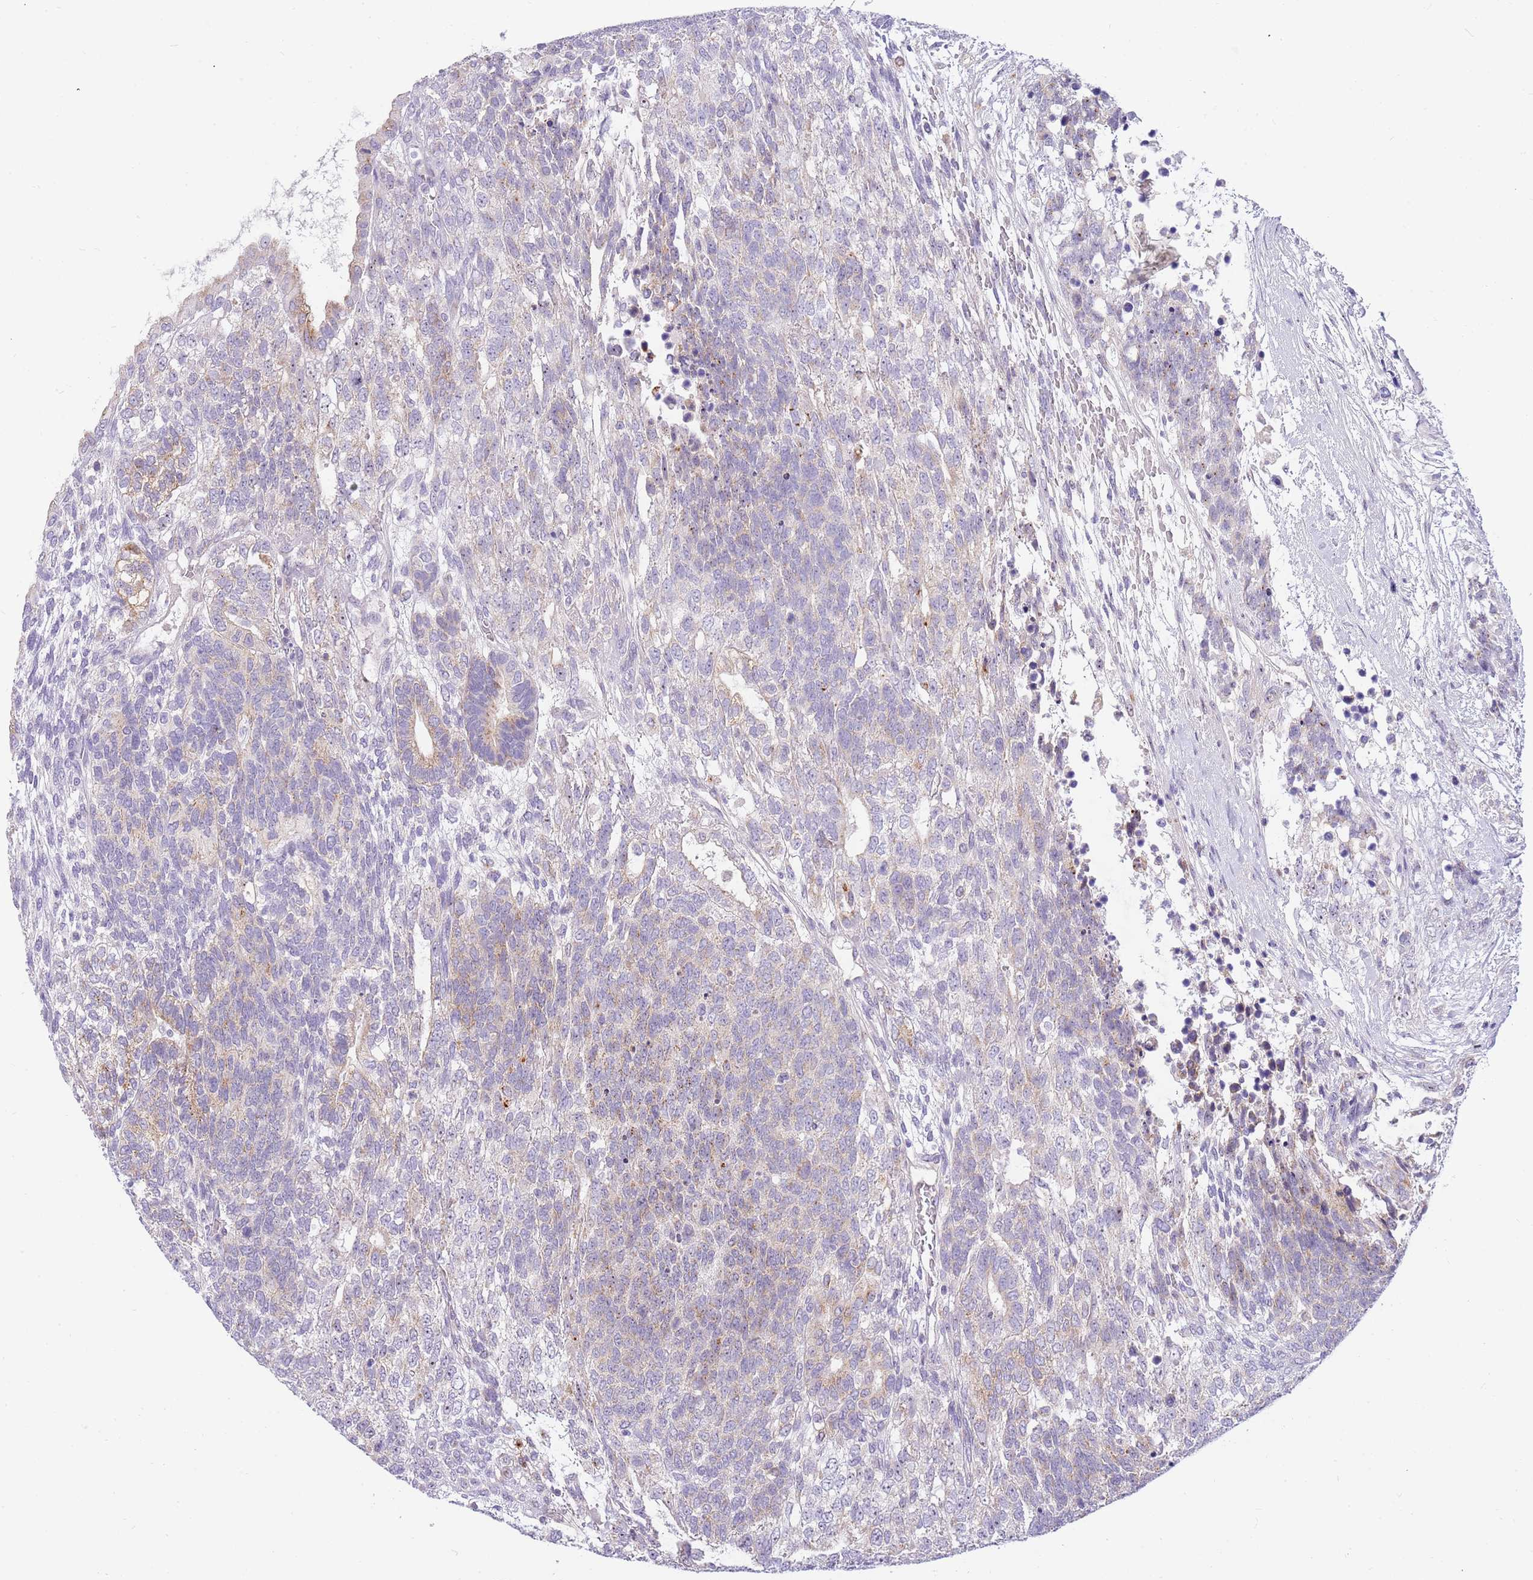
{"staining": {"intensity": "weak", "quantity": "25%-75%", "location": "cytoplasmic/membranous"}, "tissue": "testis cancer", "cell_type": "Tumor cells", "image_type": "cancer", "snomed": [{"axis": "morphology", "description": "Carcinoma, Embryonal, NOS"}, {"axis": "topography", "description": "Testis"}], "caption": "High-power microscopy captured an immunohistochemistry micrograph of embryonal carcinoma (testis), revealing weak cytoplasmic/membranous staining in about 25%-75% of tumor cells. (DAB IHC with brightfield microscopy, high magnification).", "gene": "DNAJA3", "patient": {"sex": "male", "age": 23}}